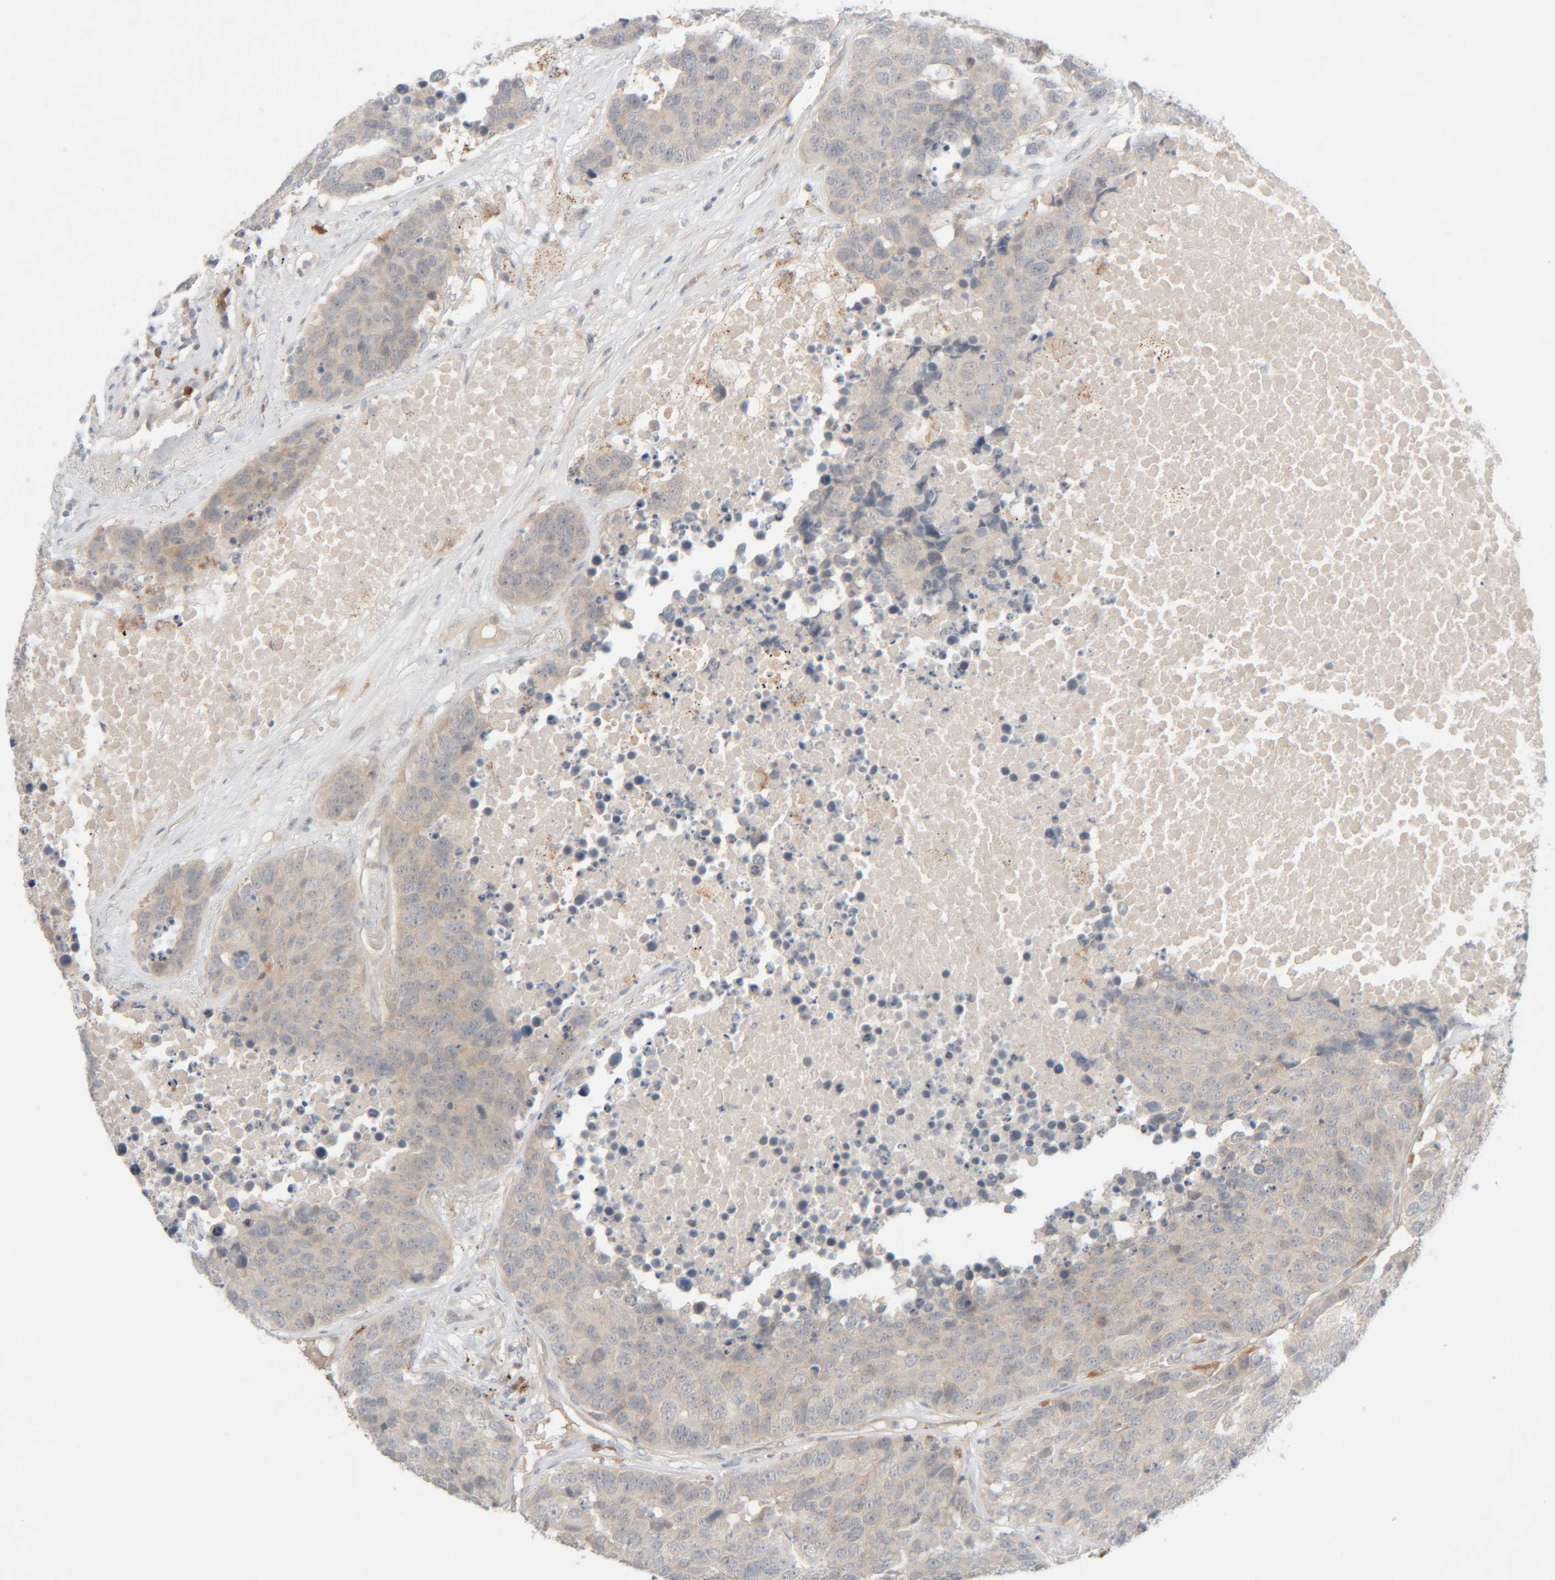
{"staining": {"intensity": "negative", "quantity": "none", "location": "none"}, "tissue": "carcinoid", "cell_type": "Tumor cells", "image_type": "cancer", "snomed": [{"axis": "morphology", "description": "Carcinoid, malignant, NOS"}, {"axis": "topography", "description": "Lung"}], "caption": "An IHC micrograph of malignant carcinoid is shown. There is no staining in tumor cells of malignant carcinoid.", "gene": "CHKA", "patient": {"sex": "male", "age": 60}}